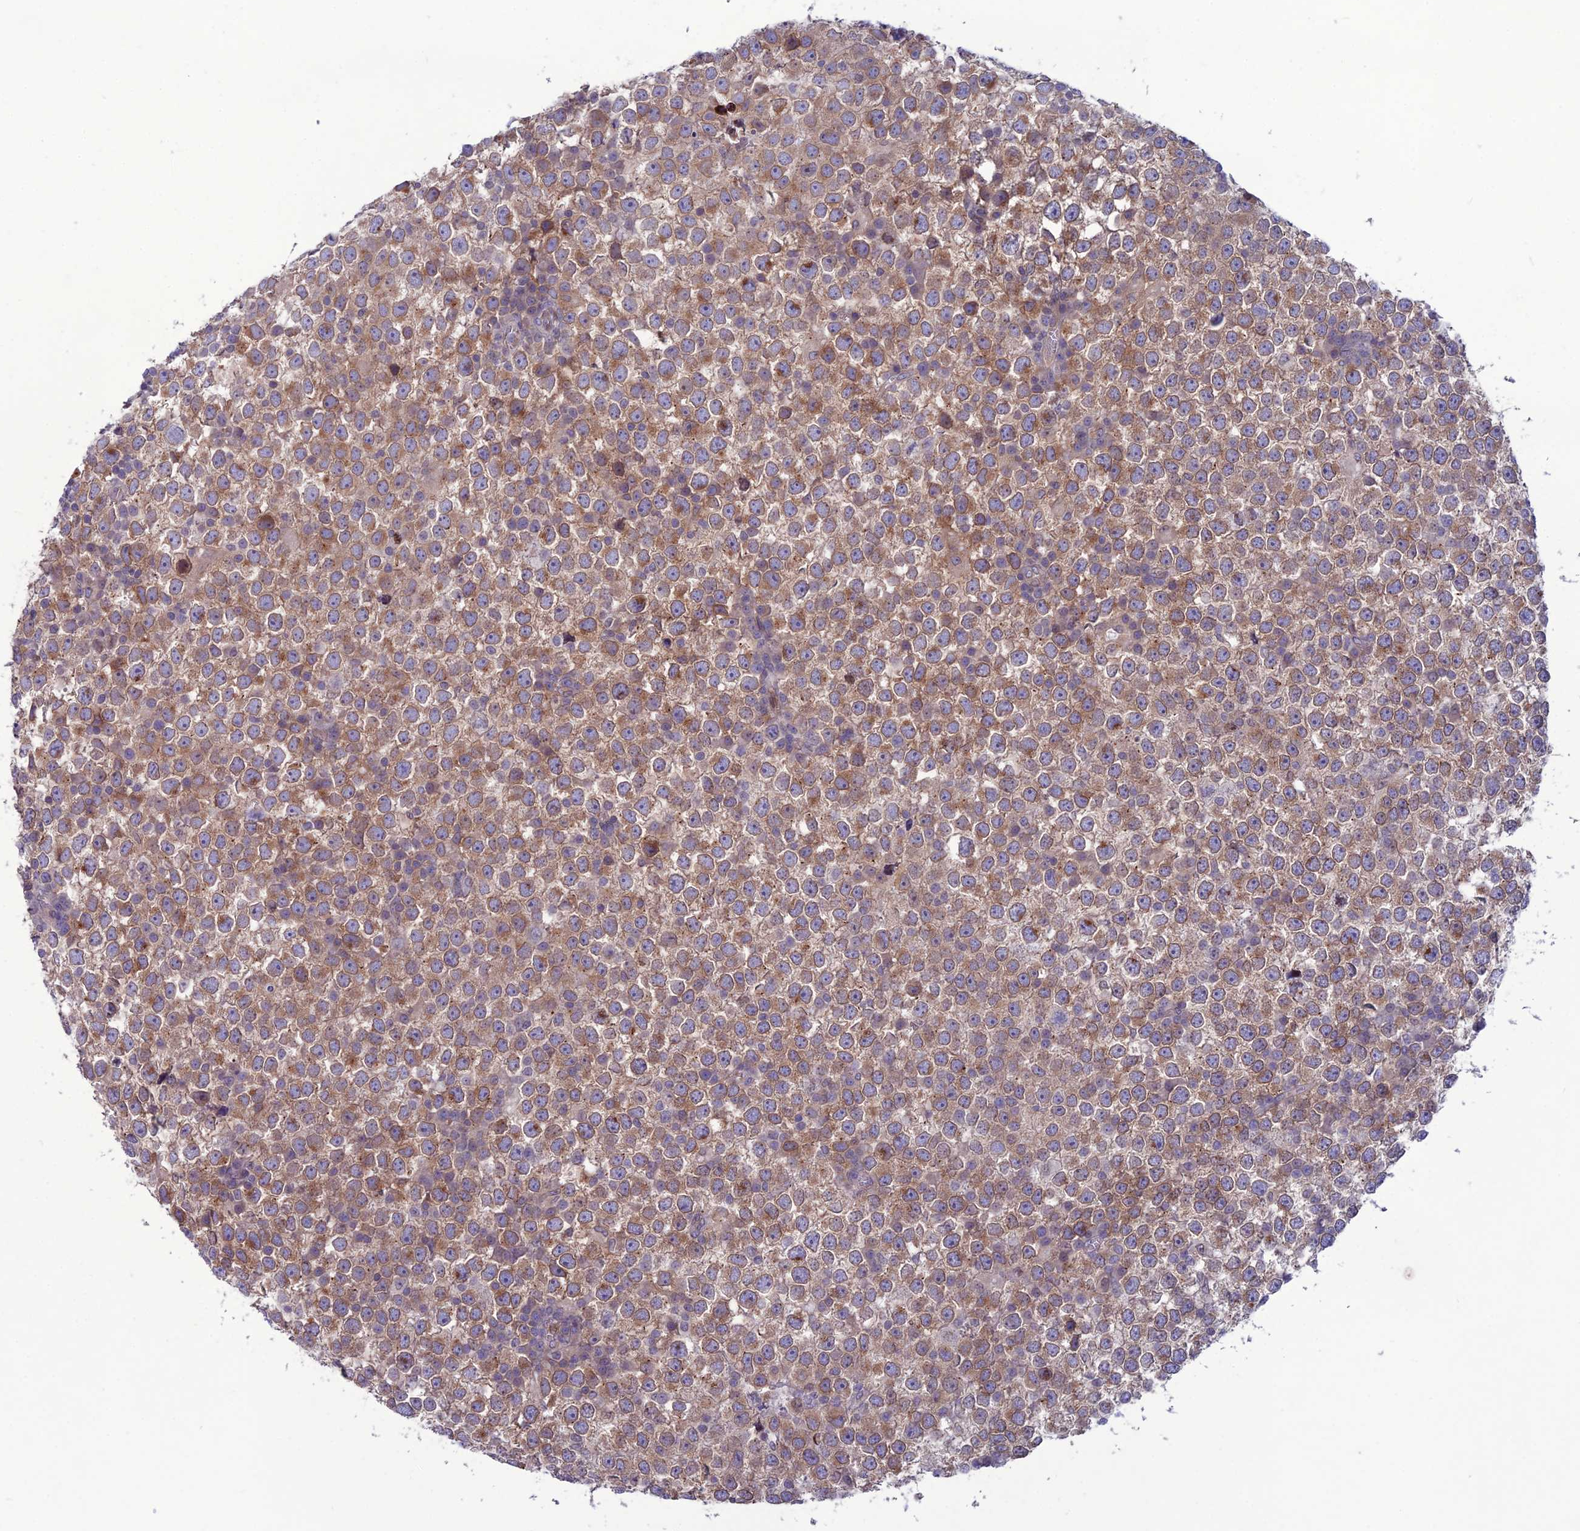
{"staining": {"intensity": "moderate", "quantity": ">75%", "location": "cytoplasmic/membranous"}, "tissue": "testis cancer", "cell_type": "Tumor cells", "image_type": "cancer", "snomed": [{"axis": "morphology", "description": "Seminoma, NOS"}, {"axis": "topography", "description": "Testis"}], "caption": "This histopathology image shows testis seminoma stained with IHC to label a protein in brown. The cytoplasmic/membranous of tumor cells show moderate positivity for the protein. Nuclei are counter-stained blue.", "gene": "WDR46", "patient": {"sex": "male", "age": 65}}